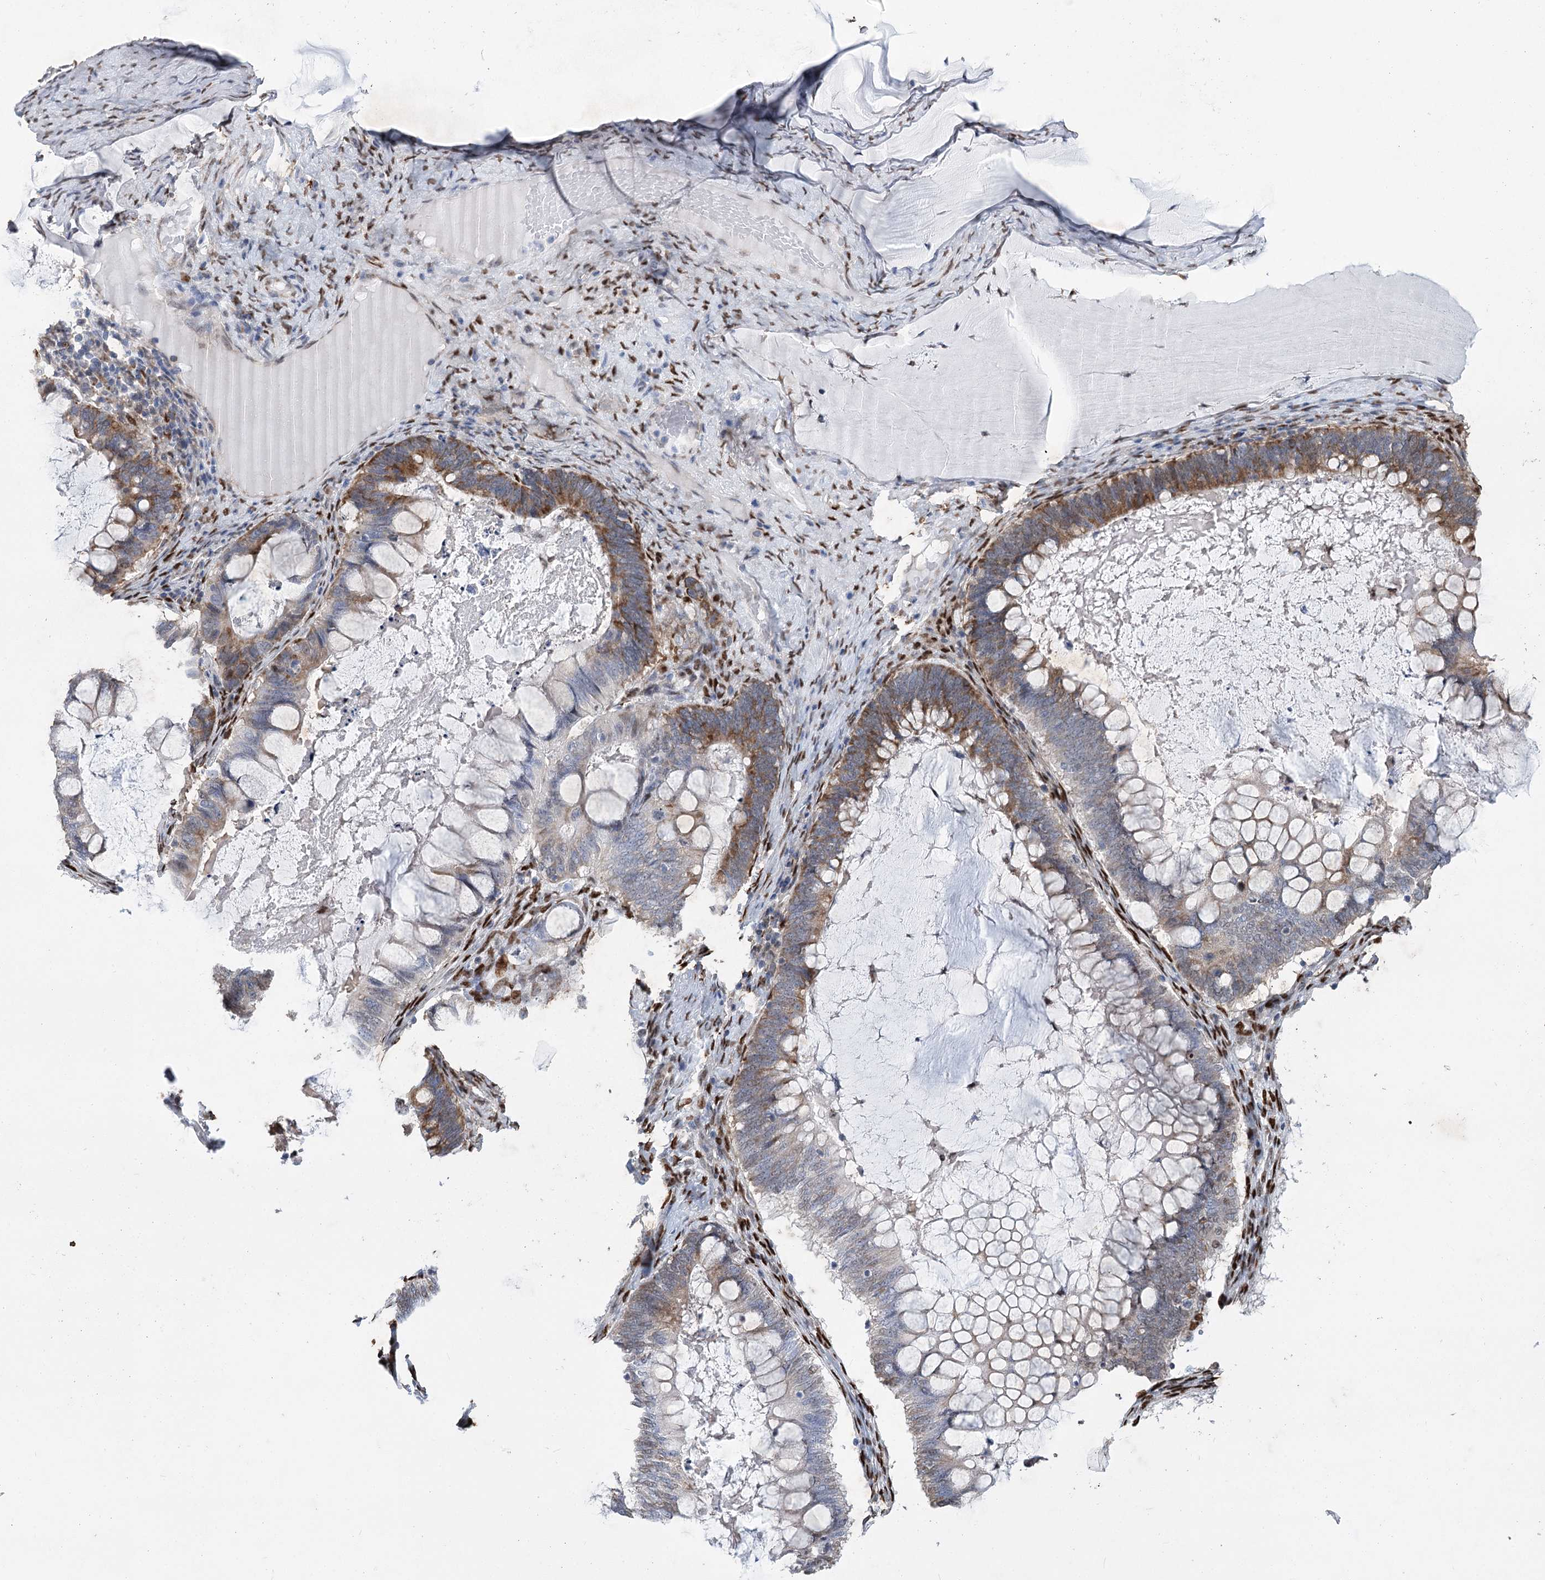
{"staining": {"intensity": "moderate", "quantity": "25%-75%", "location": "cytoplasmic/membranous"}, "tissue": "ovarian cancer", "cell_type": "Tumor cells", "image_type": "cancer", "snomed": [{"axis": "morphology", "description": "Cystadenocarcinoma, mucinous, NOS"}, {"axis": "topography", "description": "Ovary"}], "caption": "IHC of ovarian cancer displays medium levels of moderate cytoplasmic/membranous staining in approximately 25%-75% of tumor cells.", "gene": "NFU1", "patient": {"sex": "female", "age": 61}}